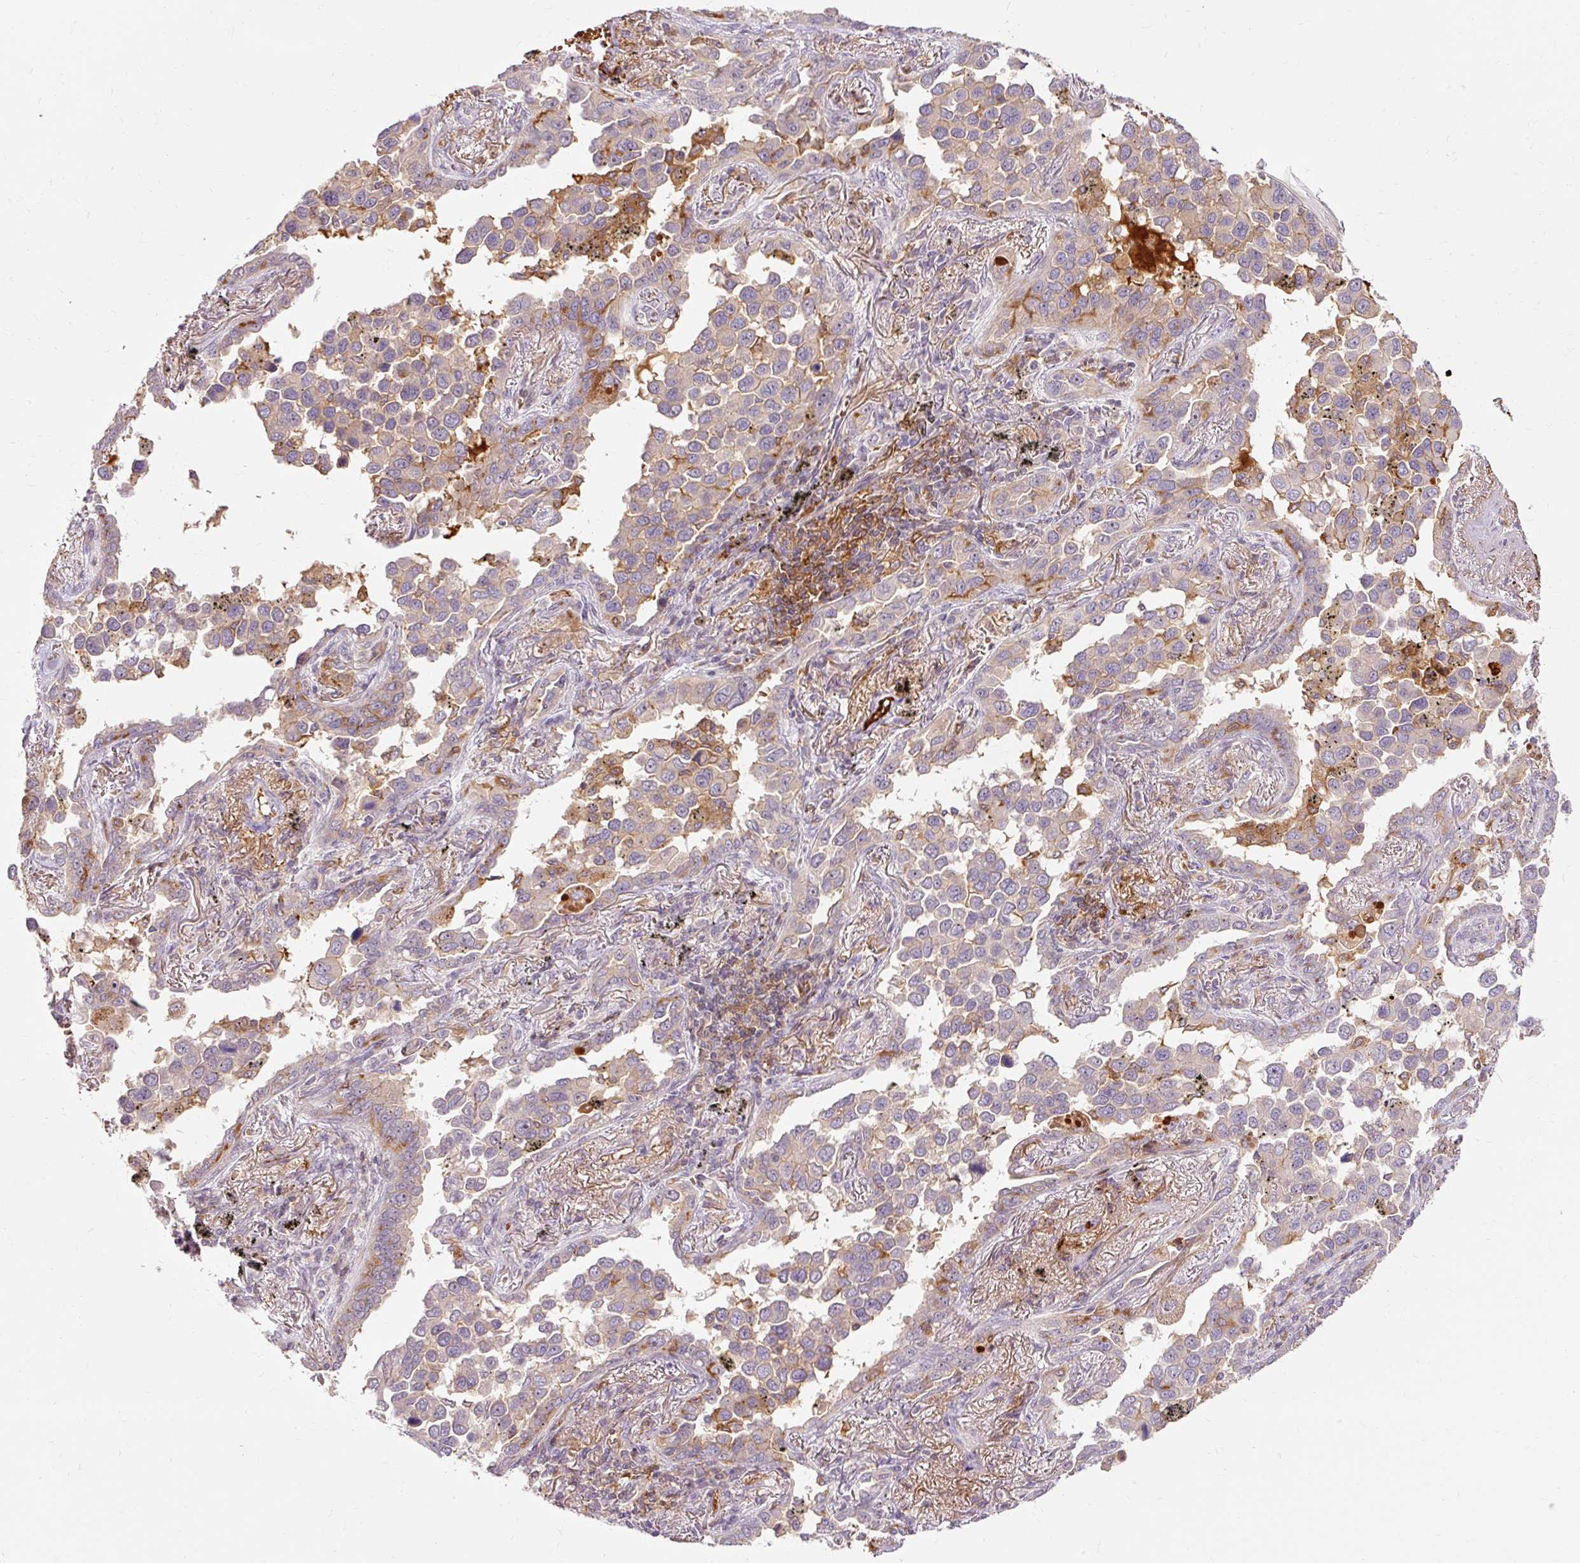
{"staining": {"intensity": "weak", "quantity": "25%-75%", "location": "cytoplasmic/membranous"}, "tissue": "lung cancer", "cell_type": "Tumor cells", "image_type": "cancer", "snomed": [{"axis": "morphology", "description": "Adenocarcinoma, NOS"}, {"axis": "topography", "description": "Lung"}], "caption": "High-power microscopy captured an immunohistochemistry (IHC) histopathology image of lung cancer (adenocarcinoma), revealing weak cytoplasmic/membranous positivity in about 25%-75% of tumor cells.", "gene": "CEBPZ", "patient": {"sex": "male", "age": 67}}